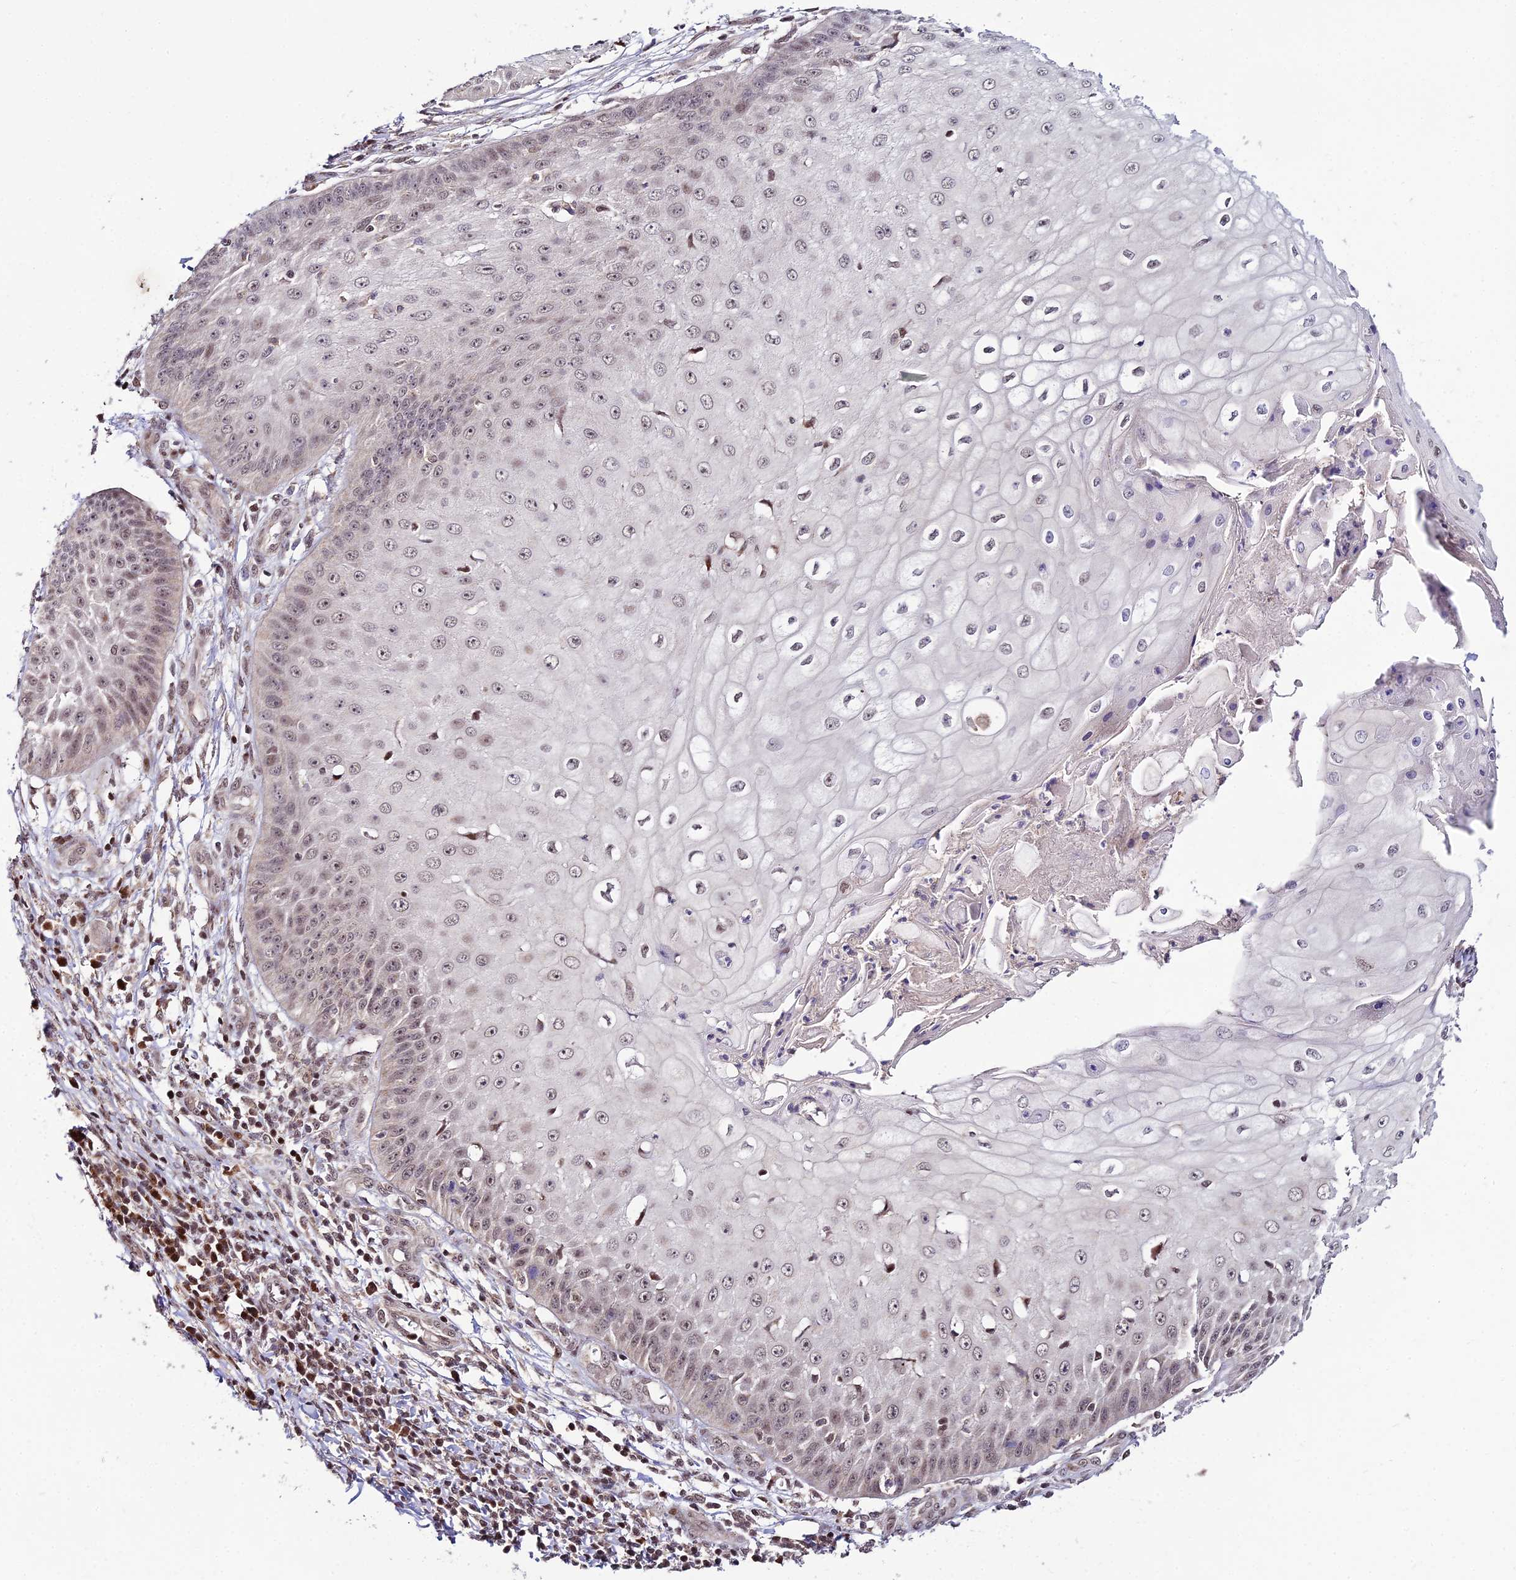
{"staining": {"intensity": "weak", "quantity": ">75%", "location": "nuclear"}, "tissue": "skin cancer", "cell_type": "Tumor cells", "image_type": "cancer", "snomed": [{"axis": "morphology", "description": "Squamous cell carcinoma, NOS"}, {"axis": "topography", "description": "Skin"}], "caption": "Immunohistochemistry (IHC) of human skin cancer shows low levels of weak nuclear positivity in about >75% of tumor cells.", "gene": "CIB3", "patient": {"sex": "male", "age": 70}}